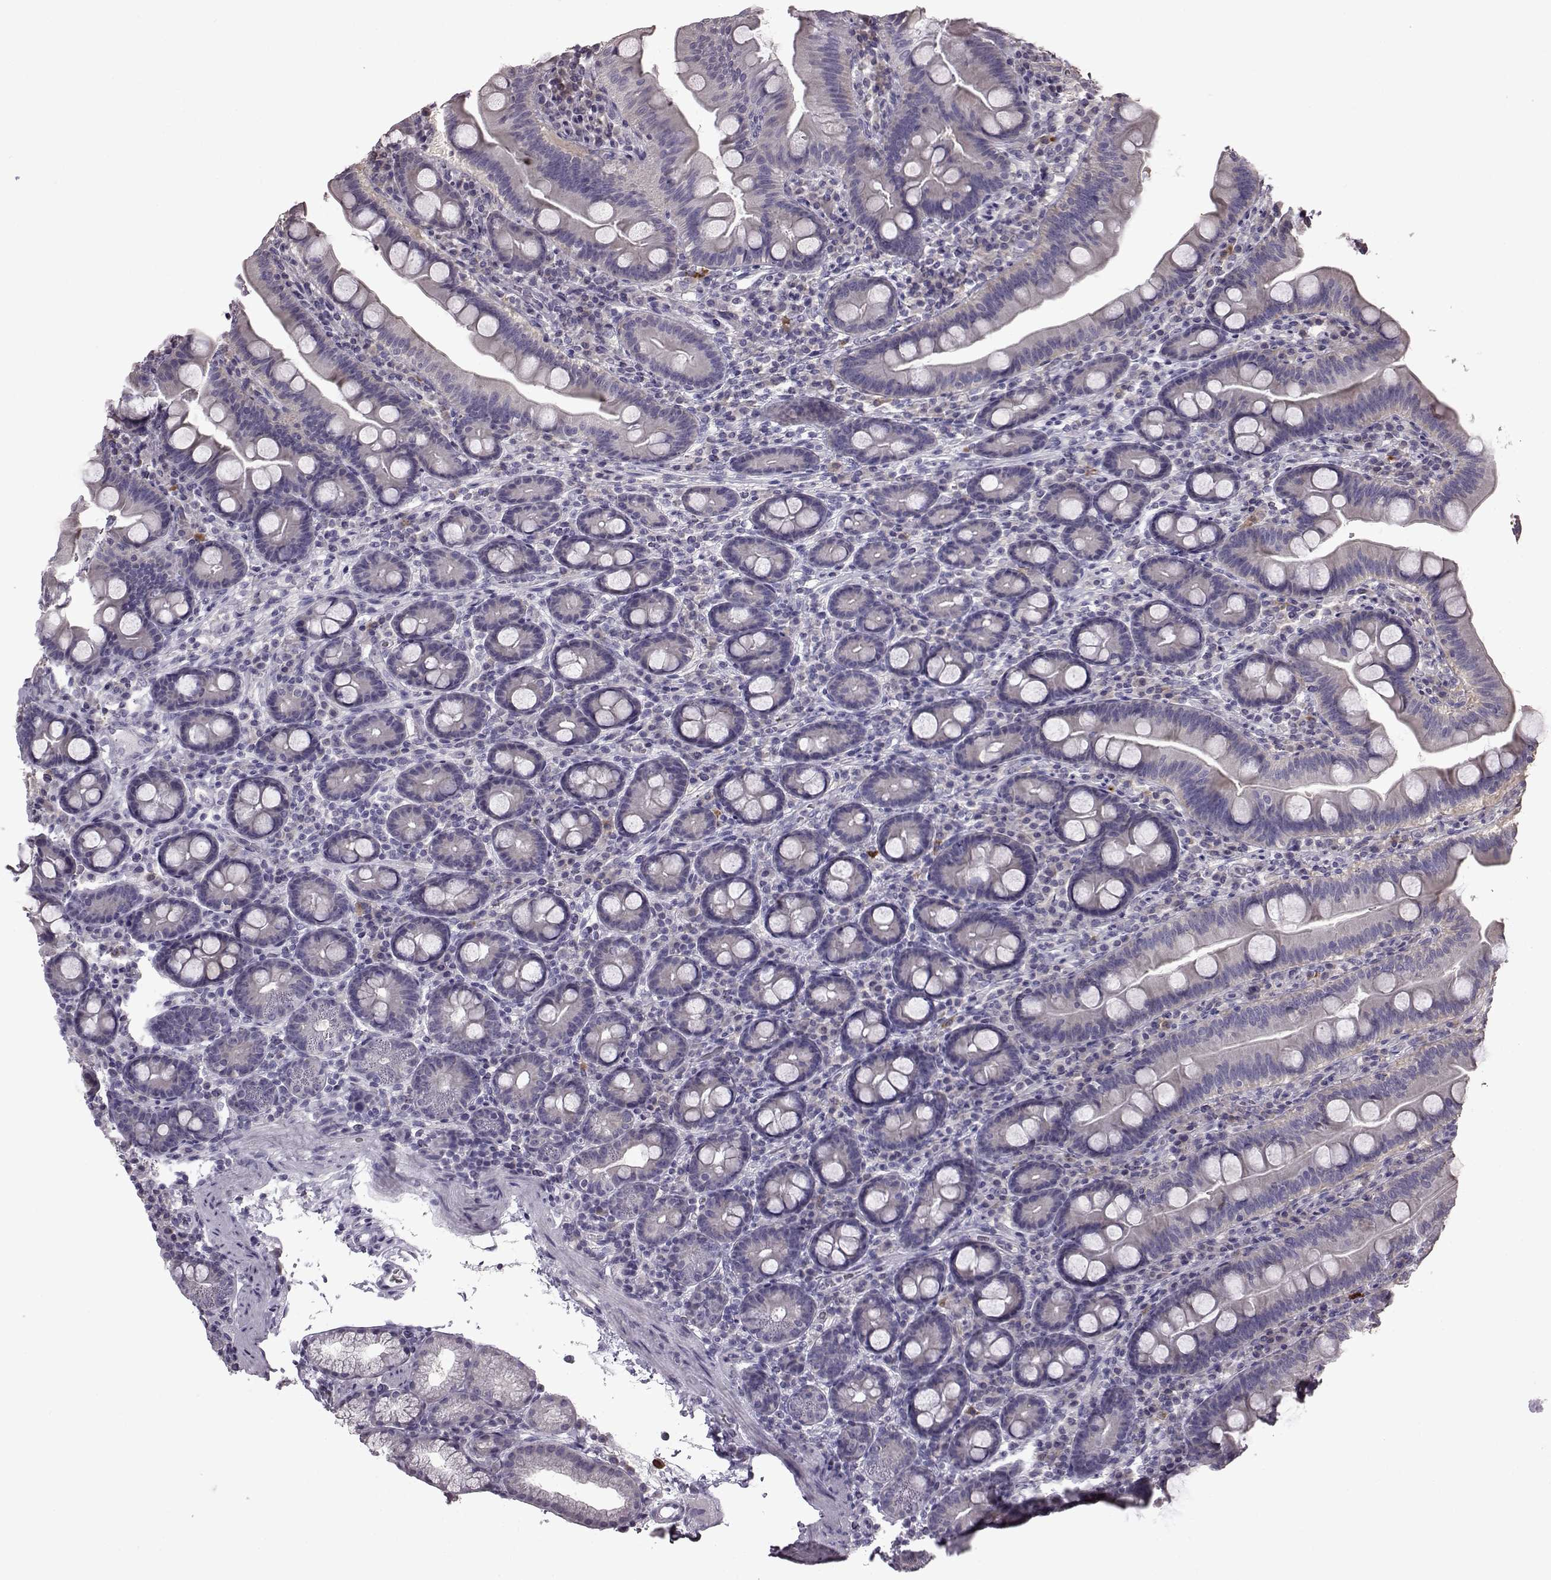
{"staining": {"intensity": "negative", "quantity": "none", "location": "none"}, "tissue": "duodenum", "cell_type": "Glandular cells", "image_type": "normal", "snomed": [{"axis": "morphology", "description": "Normal tissue, NOS"}, {"axis": "topography", "description": "Duodenum"}], "caption": "Glandular cells show no significant protein staining in benign duodenum.", "gene": "ADGRG2", "patient": {"sex": "male", "age": 59}}